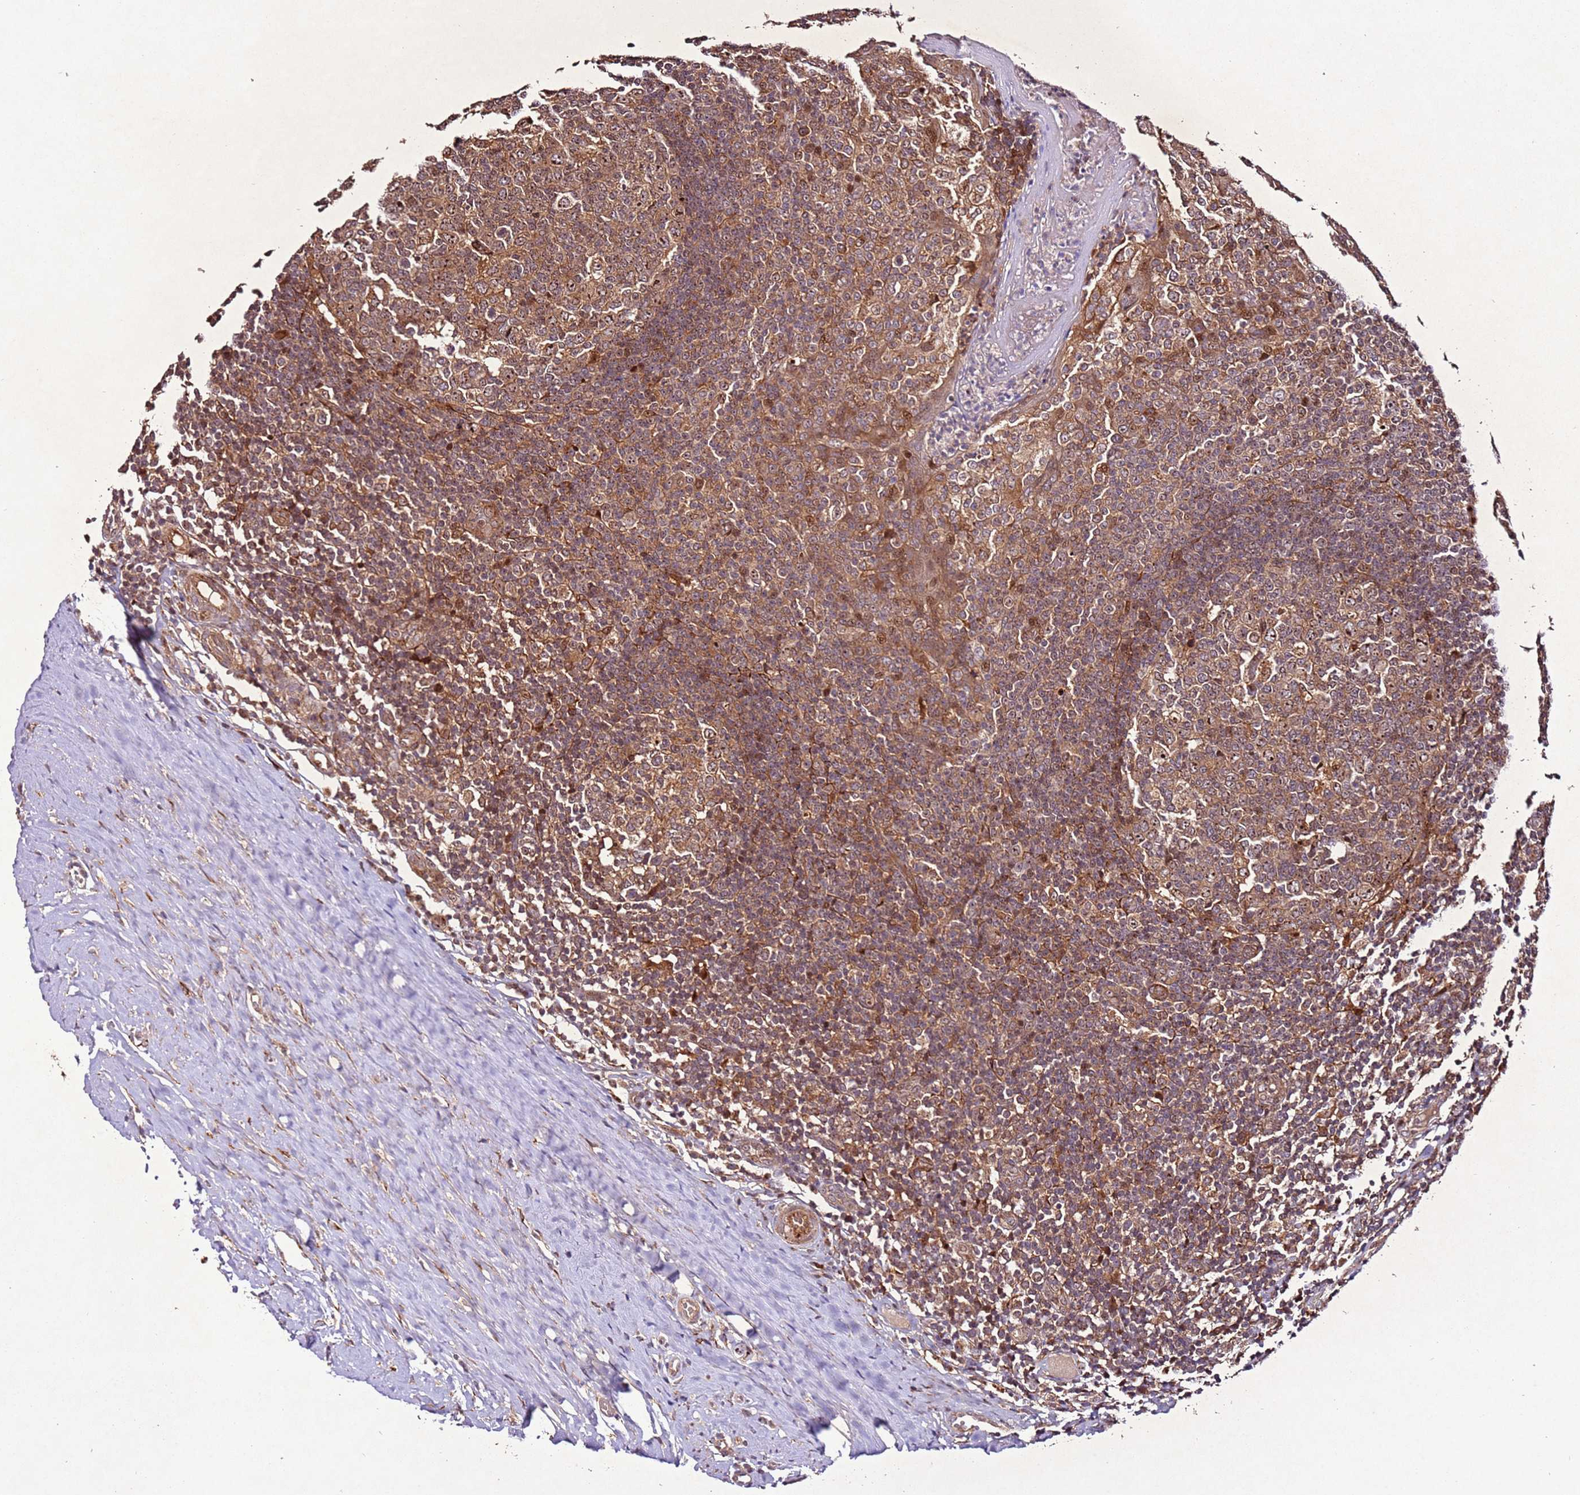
{"staining": {"intensity": "moderate", "quantity": ">75%", "location": "cytoplasmic/membranous"}, "tissue": "tonsil", "cell_type": "Germinal center cells", "image_type": "normal", "snomed": [{"axis": "morphology", "description": "Normal tissue, NOS"}, {"axis": "topography", "description": "Tonsil"}], "caption": "Unremarkable tonsil shows moderate cytoplasmic/membranous staining in approximately >75% of germinal center cells.", "gene": "PTMA", "patient": {"sex": "female", "age": 19}}